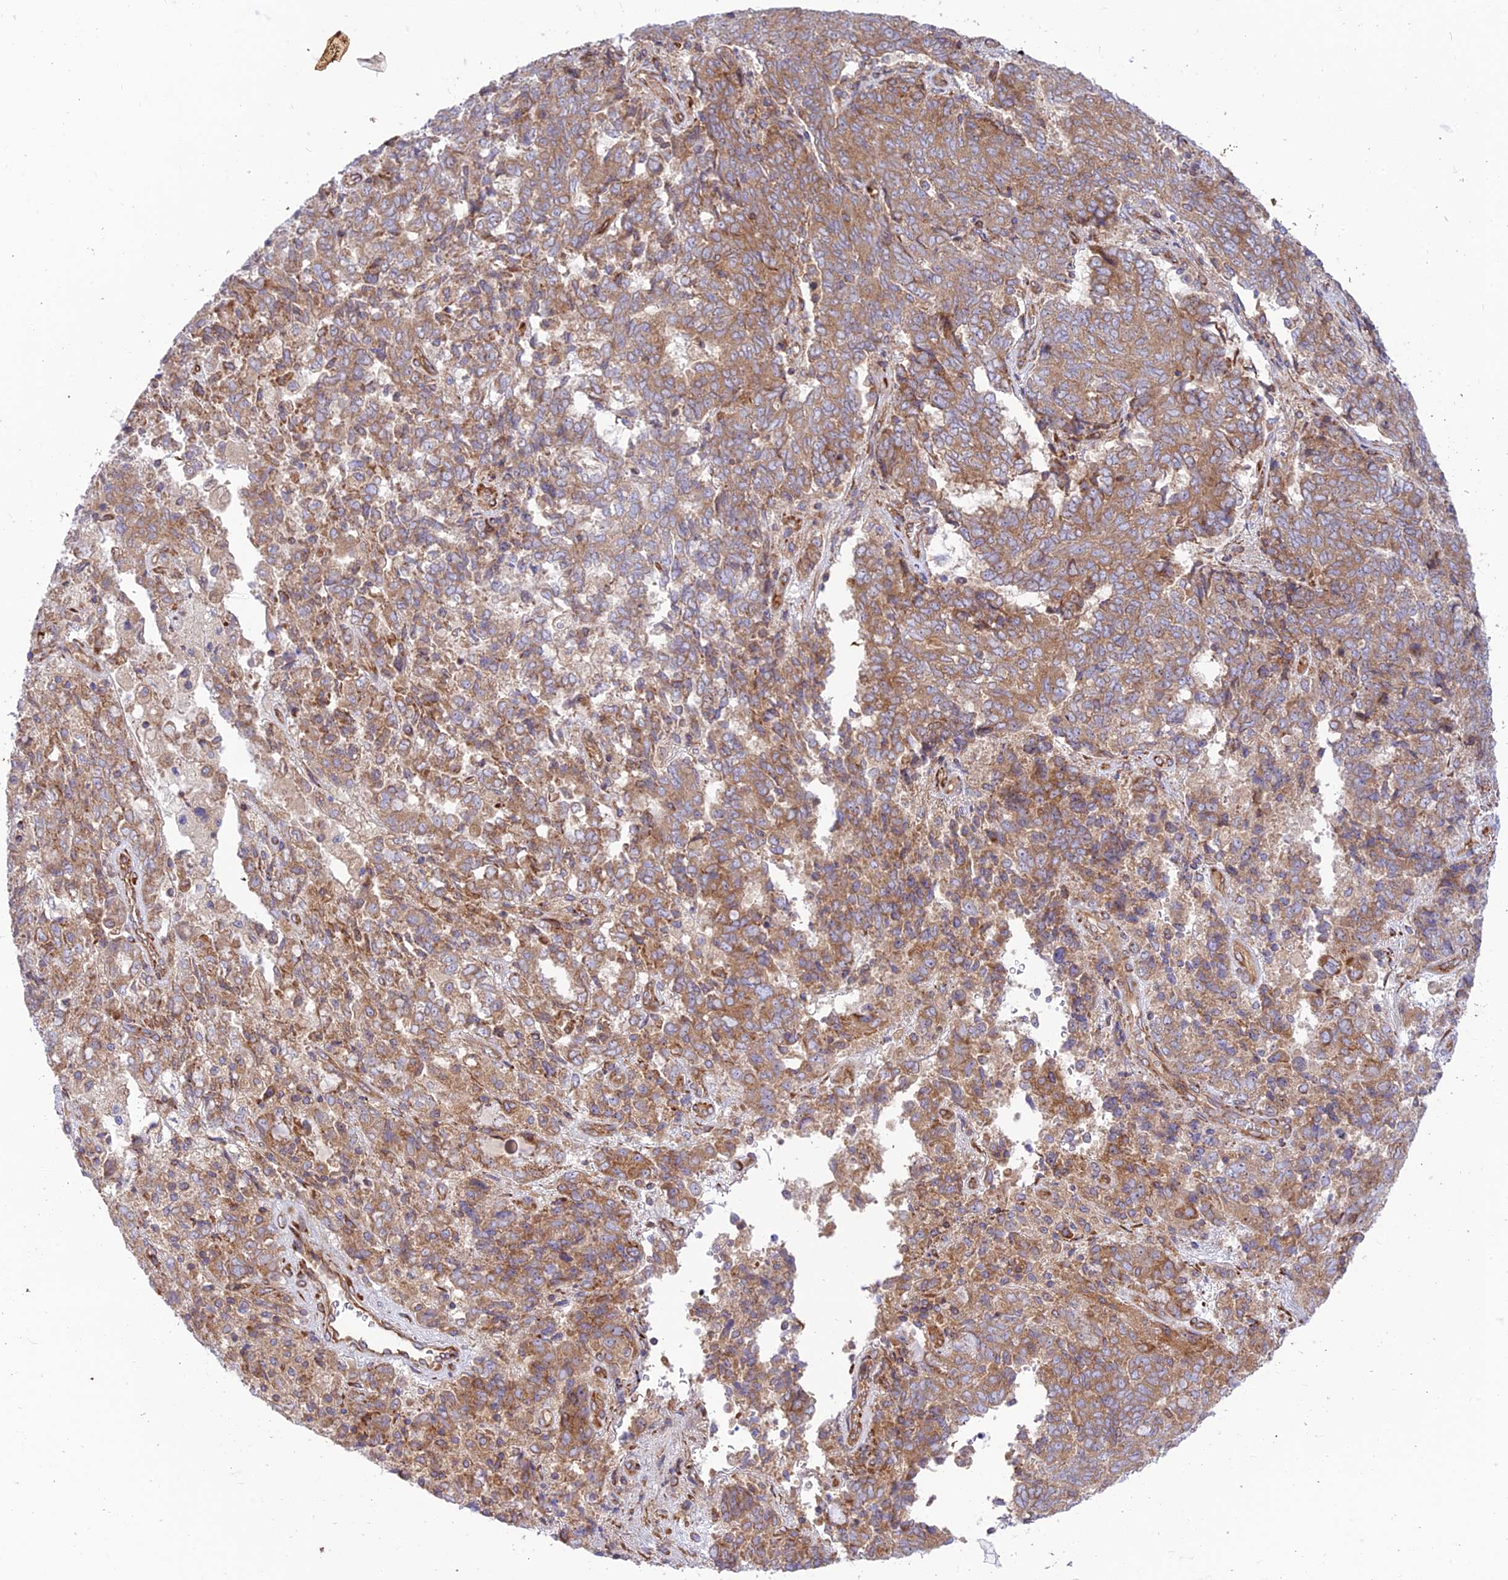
{"staining": {"intensity": "moderate", "quantity": ">75%", "location": "cytoplasmic/membranous"}, "tissue": "endometrial cancer", "cell_type": "Tumor cells", "image_type": "cancer", "snomed": [{"axis": "morphology", "description": "Adenocarcinoma, NOS"}, {"axis": "topography", "description": "Endometrium"}], "caption": "Adenocarcinoma (endometrial) stained for a protein (brown) shows moderate cytoplasmic/membranous positive positivity in approximately >75% of tumor cells.", "gene": "PIMREG", "patient": {"sex": "female", "age": 80}}